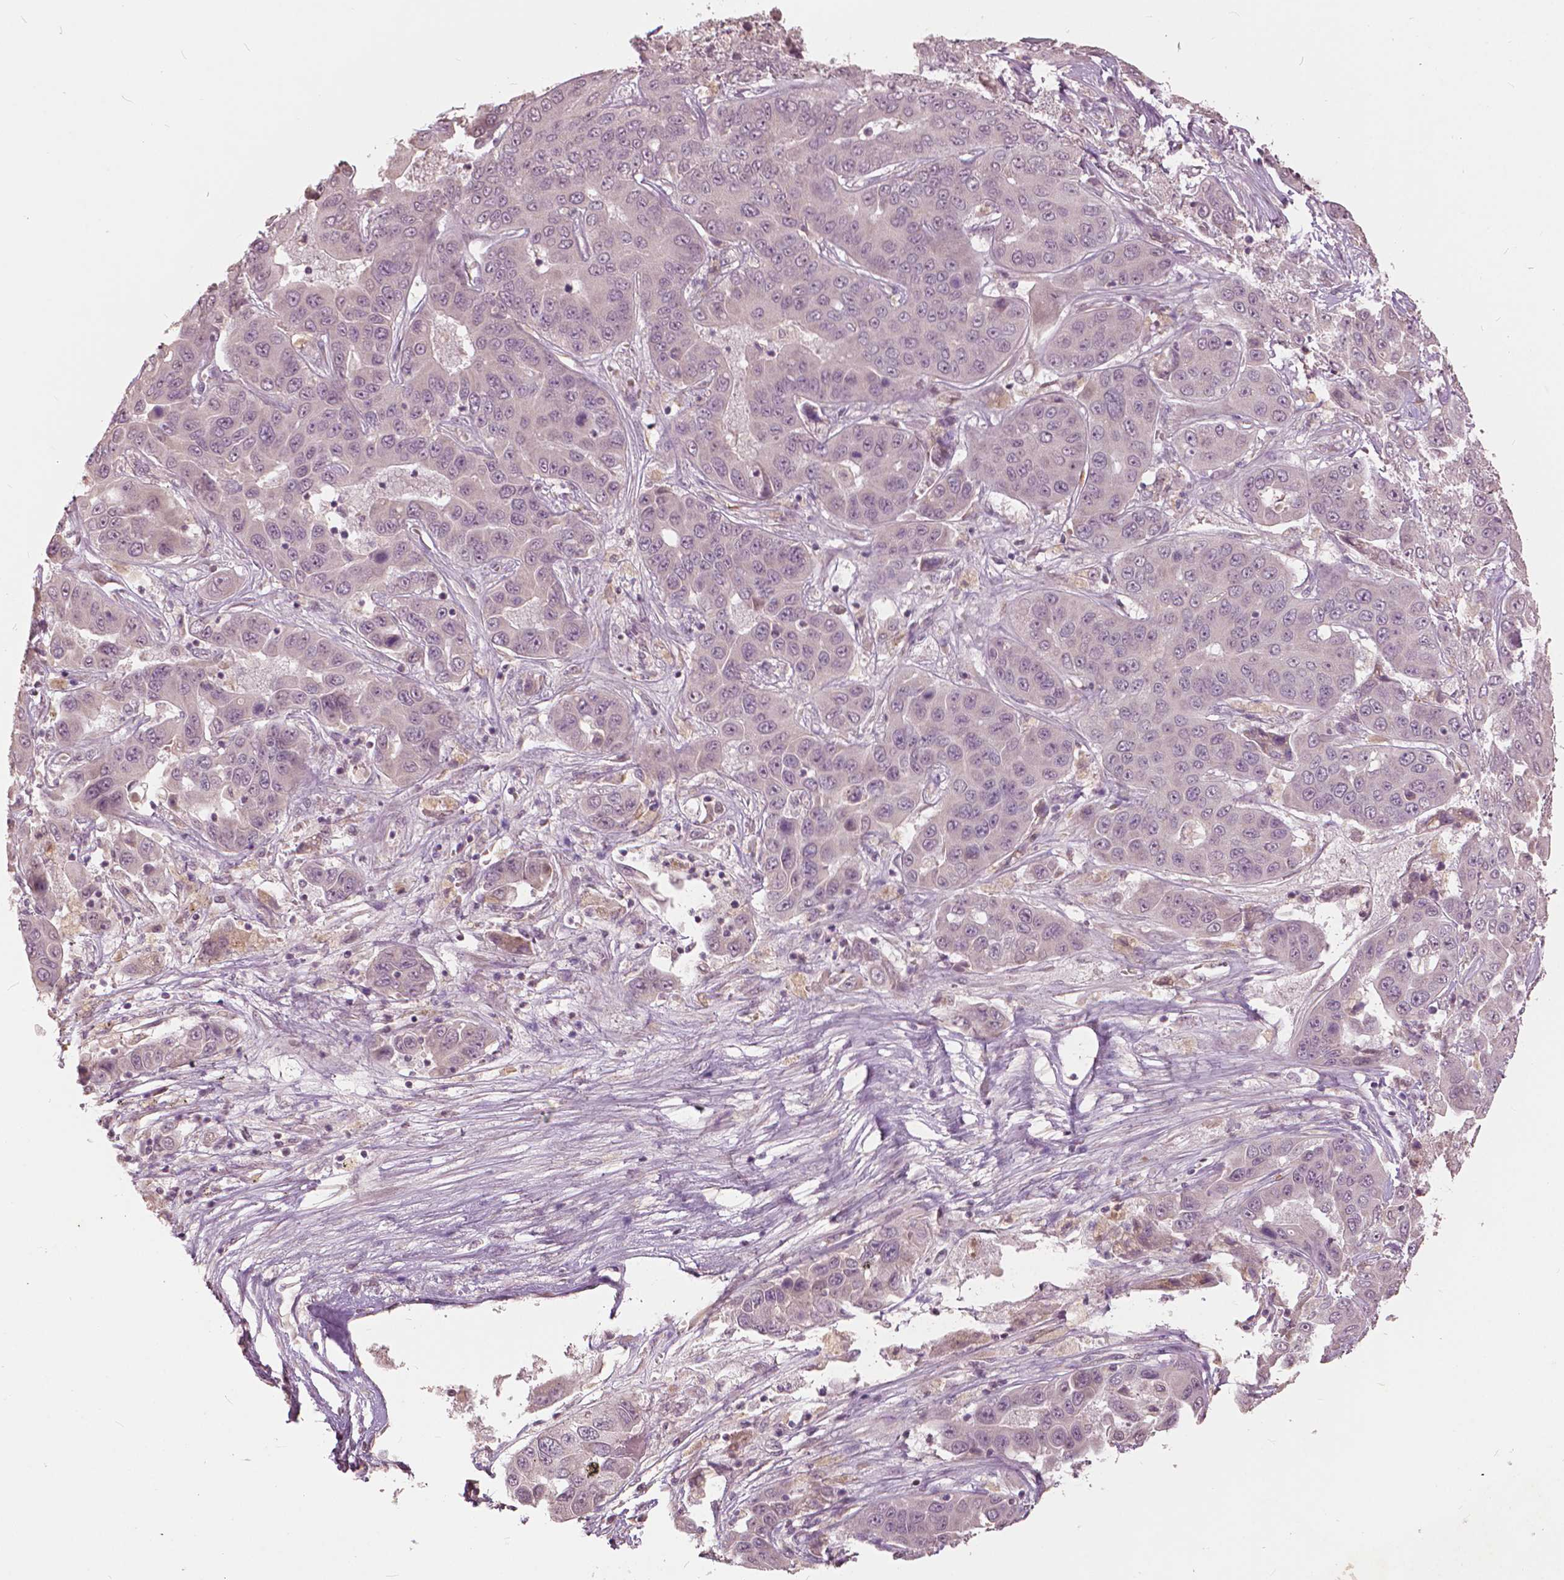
{"staining": {"intensity": "negative", "quantity": "none", "location": "none"}, "tissue": "liver cancer", "cell_type": "Tumor cells", "image_type": "cancer", "snomed": [{"axis": "morphology", "description": "Cholangiocarcinoma"}, {"axis": "topography", "description": "Liver"}], "caption": "IHC image of cholangiocarcinoma (liver) stained for a protein (brown), which demonstrates no positivity in tumor cells.", "gene": "ANGPTL4", "patient": {"sex": "female", "age": 52}}